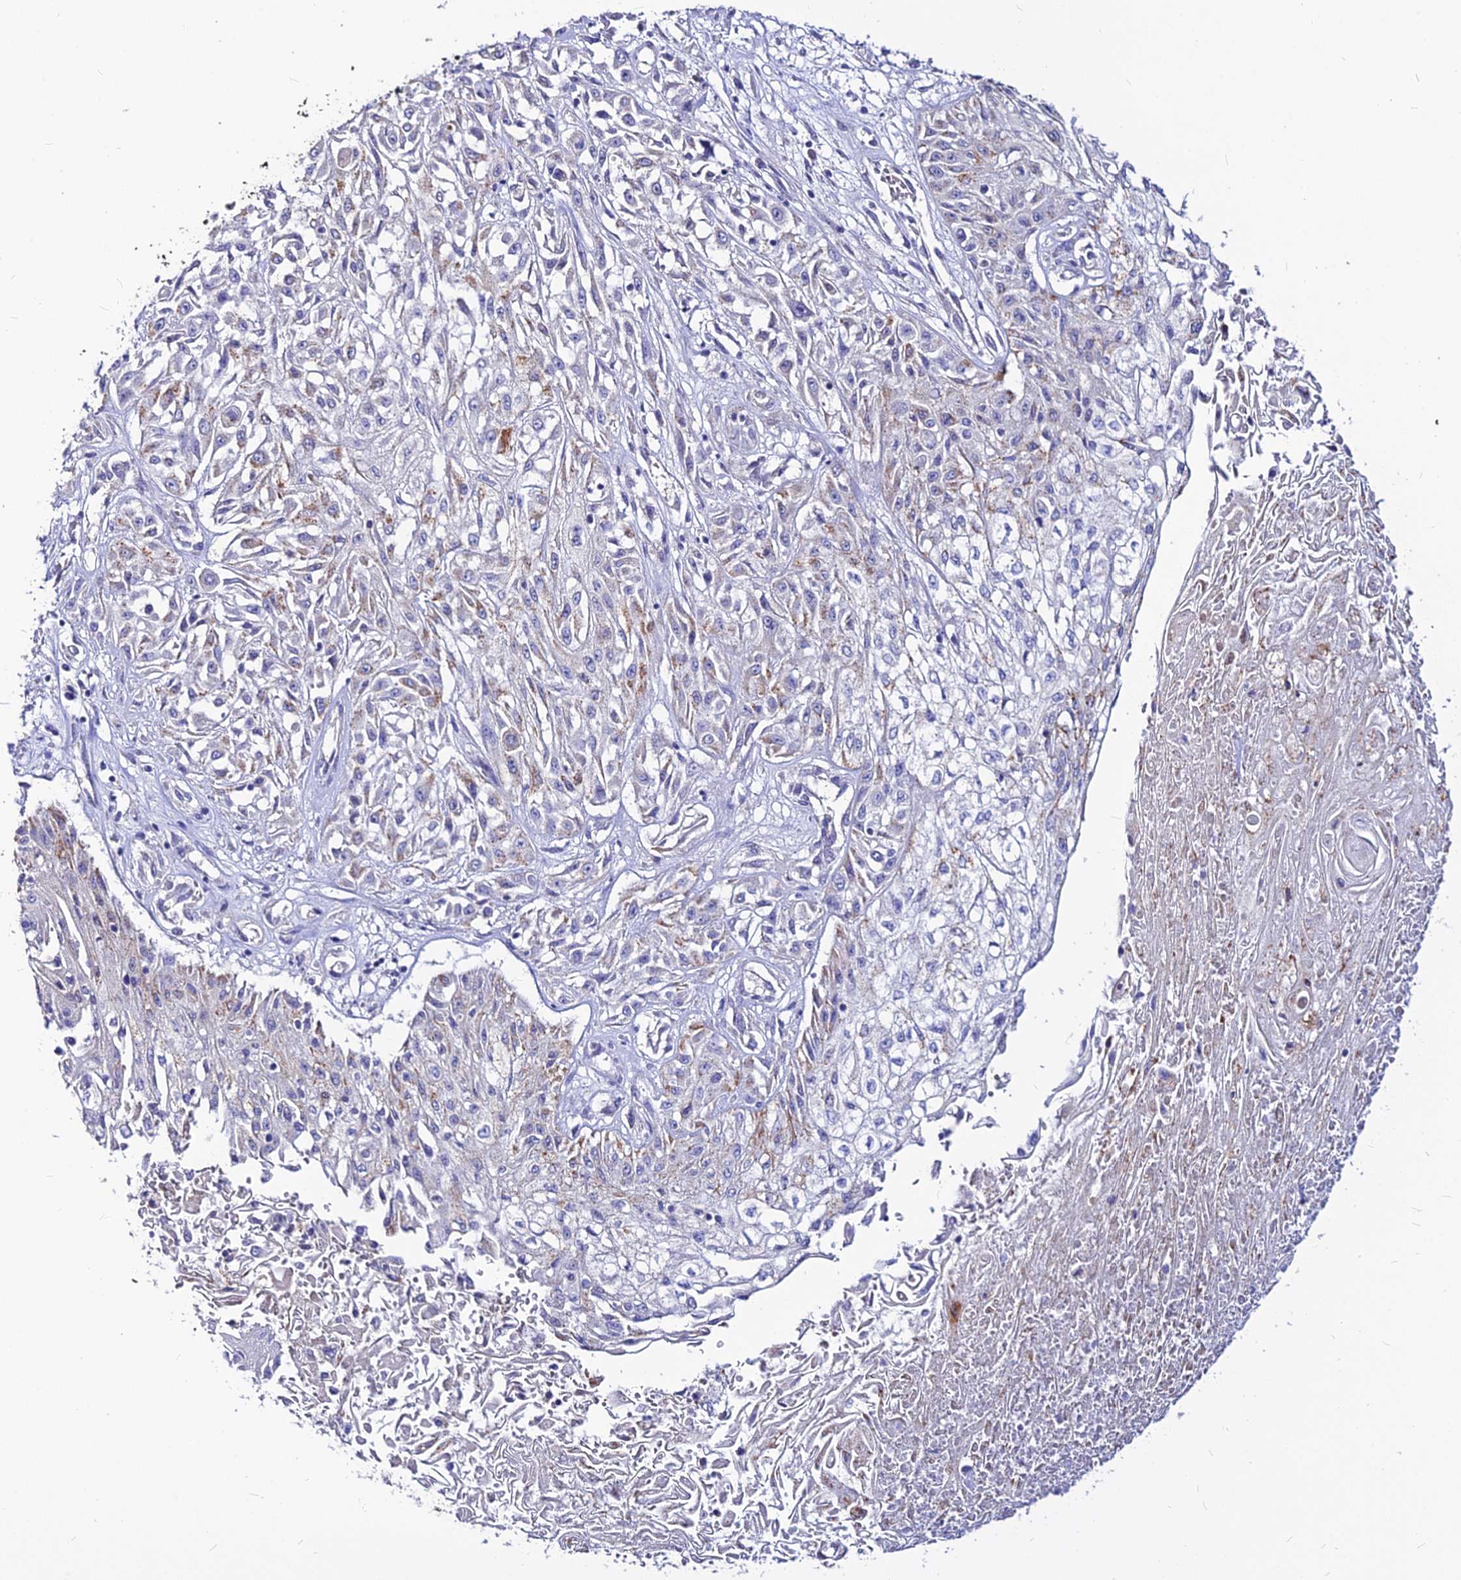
{"staining": {"intensity": "weak", "quantity": "<25%", "location": "cytoplasmic/membranous"}, "tissue": "skin cancer", "cell_type": "Tumor cells", "image_type": "cancer", "snomed": [{"axis": "morphology", "description": "Squamous cell carcinoma, NOS"}, {"axis": "morphology", "description": "Squamous cell carcinoma, metastatic, NOS"}, {"axis": "topography", "description": "Skin"}, {"axis": "topography", "description": "Lymph node"}], "caption": "An image of human metastatic squamous cell carcinoma (skin) is negative for staining in tumor cells.", "gene": "CZIB", "patient": {"sex": "male", "age": 75}}